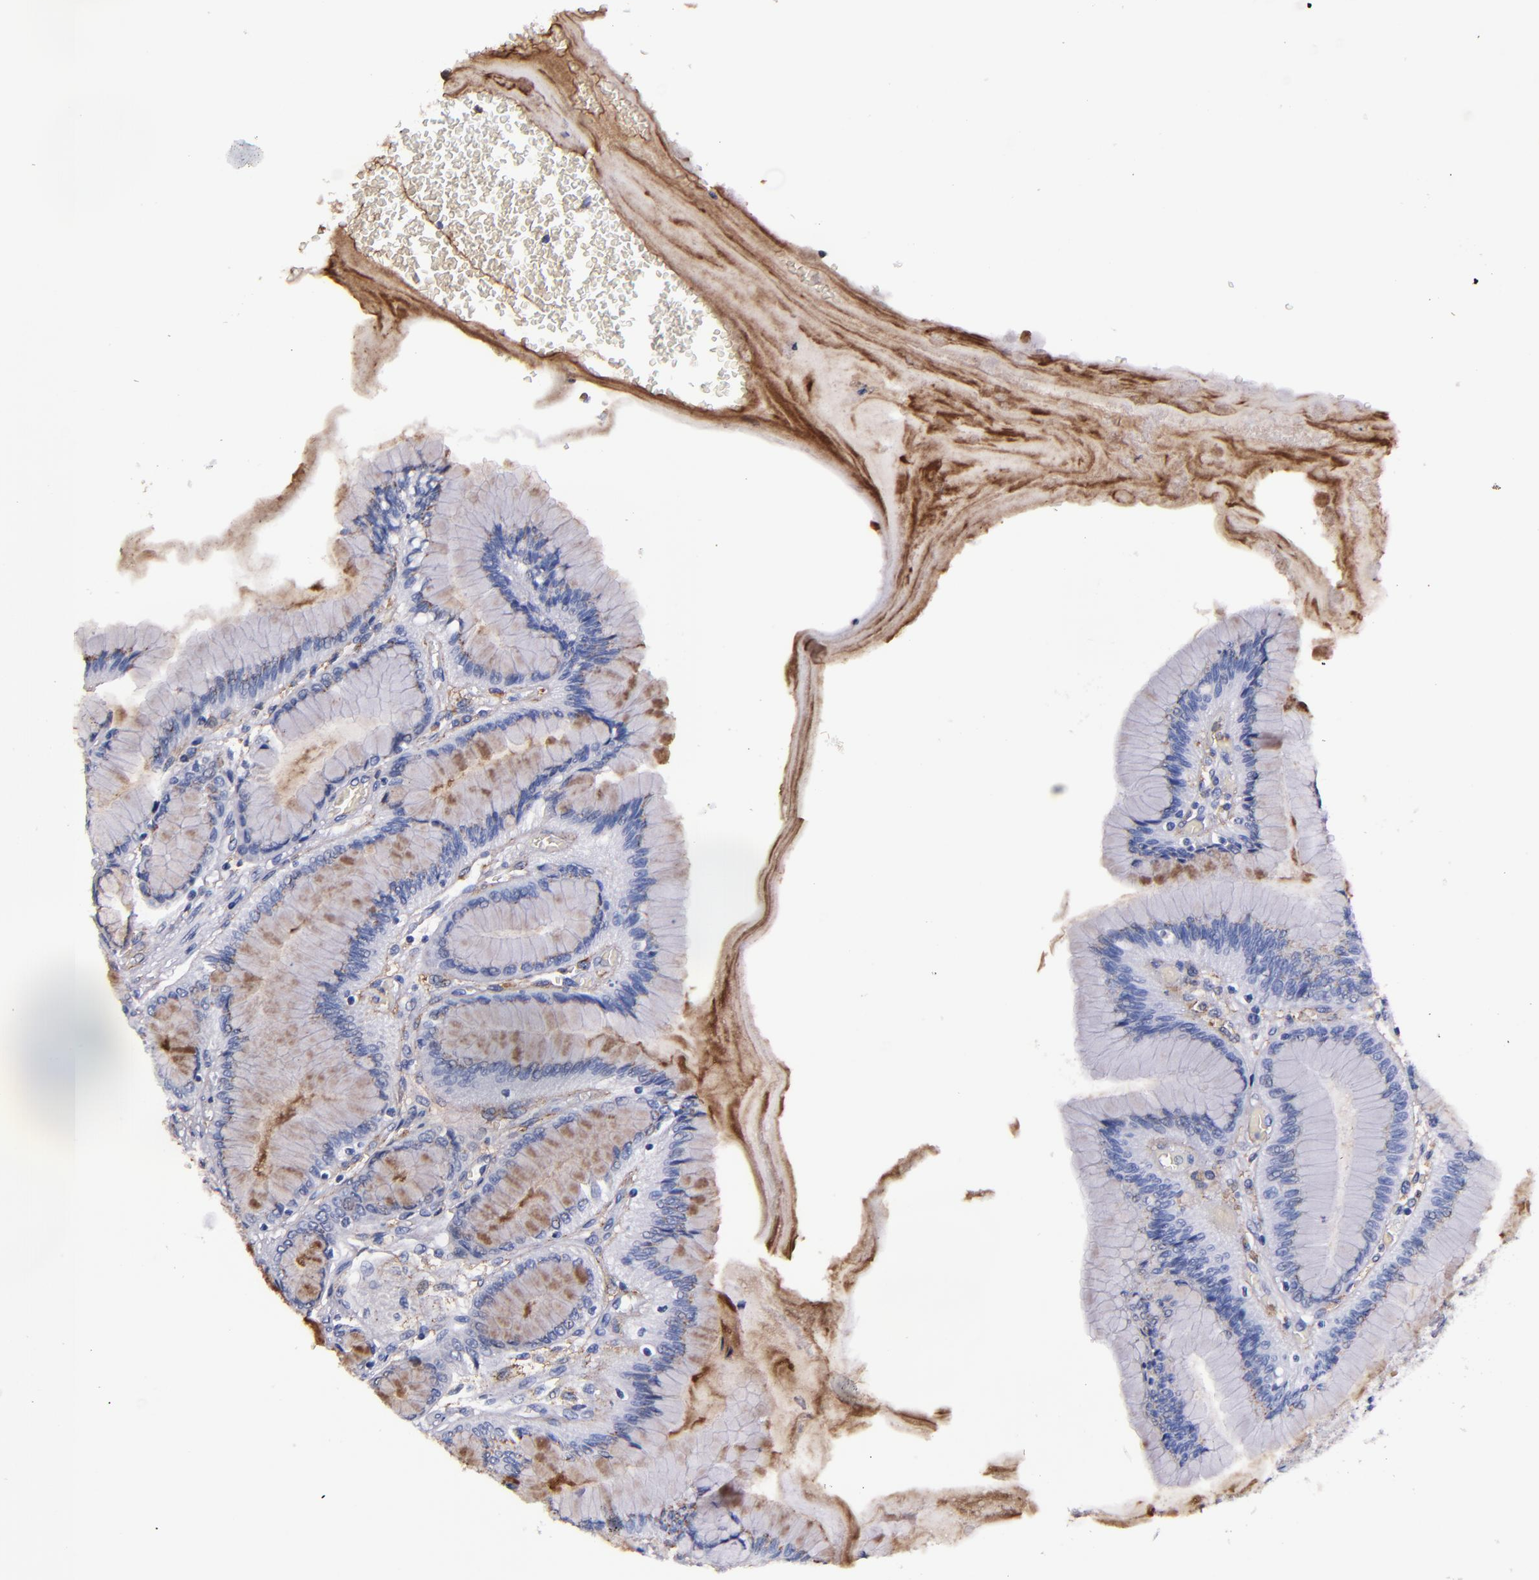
{"staining": {"intensity": "moderate", "quantity": "25%-75%", "location": "cytoplasmic/membranous"}, "tissue": "stomach", "cell_type": "Glandular cells", "image_type": "normal", "snomed": [{"axis": "morphology", "description": "Normal tissue, NOS"}, {"axis": "morphology", "description": "Adenocarcinoma, NOS"}, {"axis": "topography", "description": "Stomach"}, {"axis": "topography", "description": "Stomach, lower"}], "caption": "Stomach stained with a brown dye exhibits moderate cytoplasmic/membranous positive staining in approximately 25%-75% of glandular cells.", "gene": "SIRPA", "patient": {"sex": "female", "age": 65}}